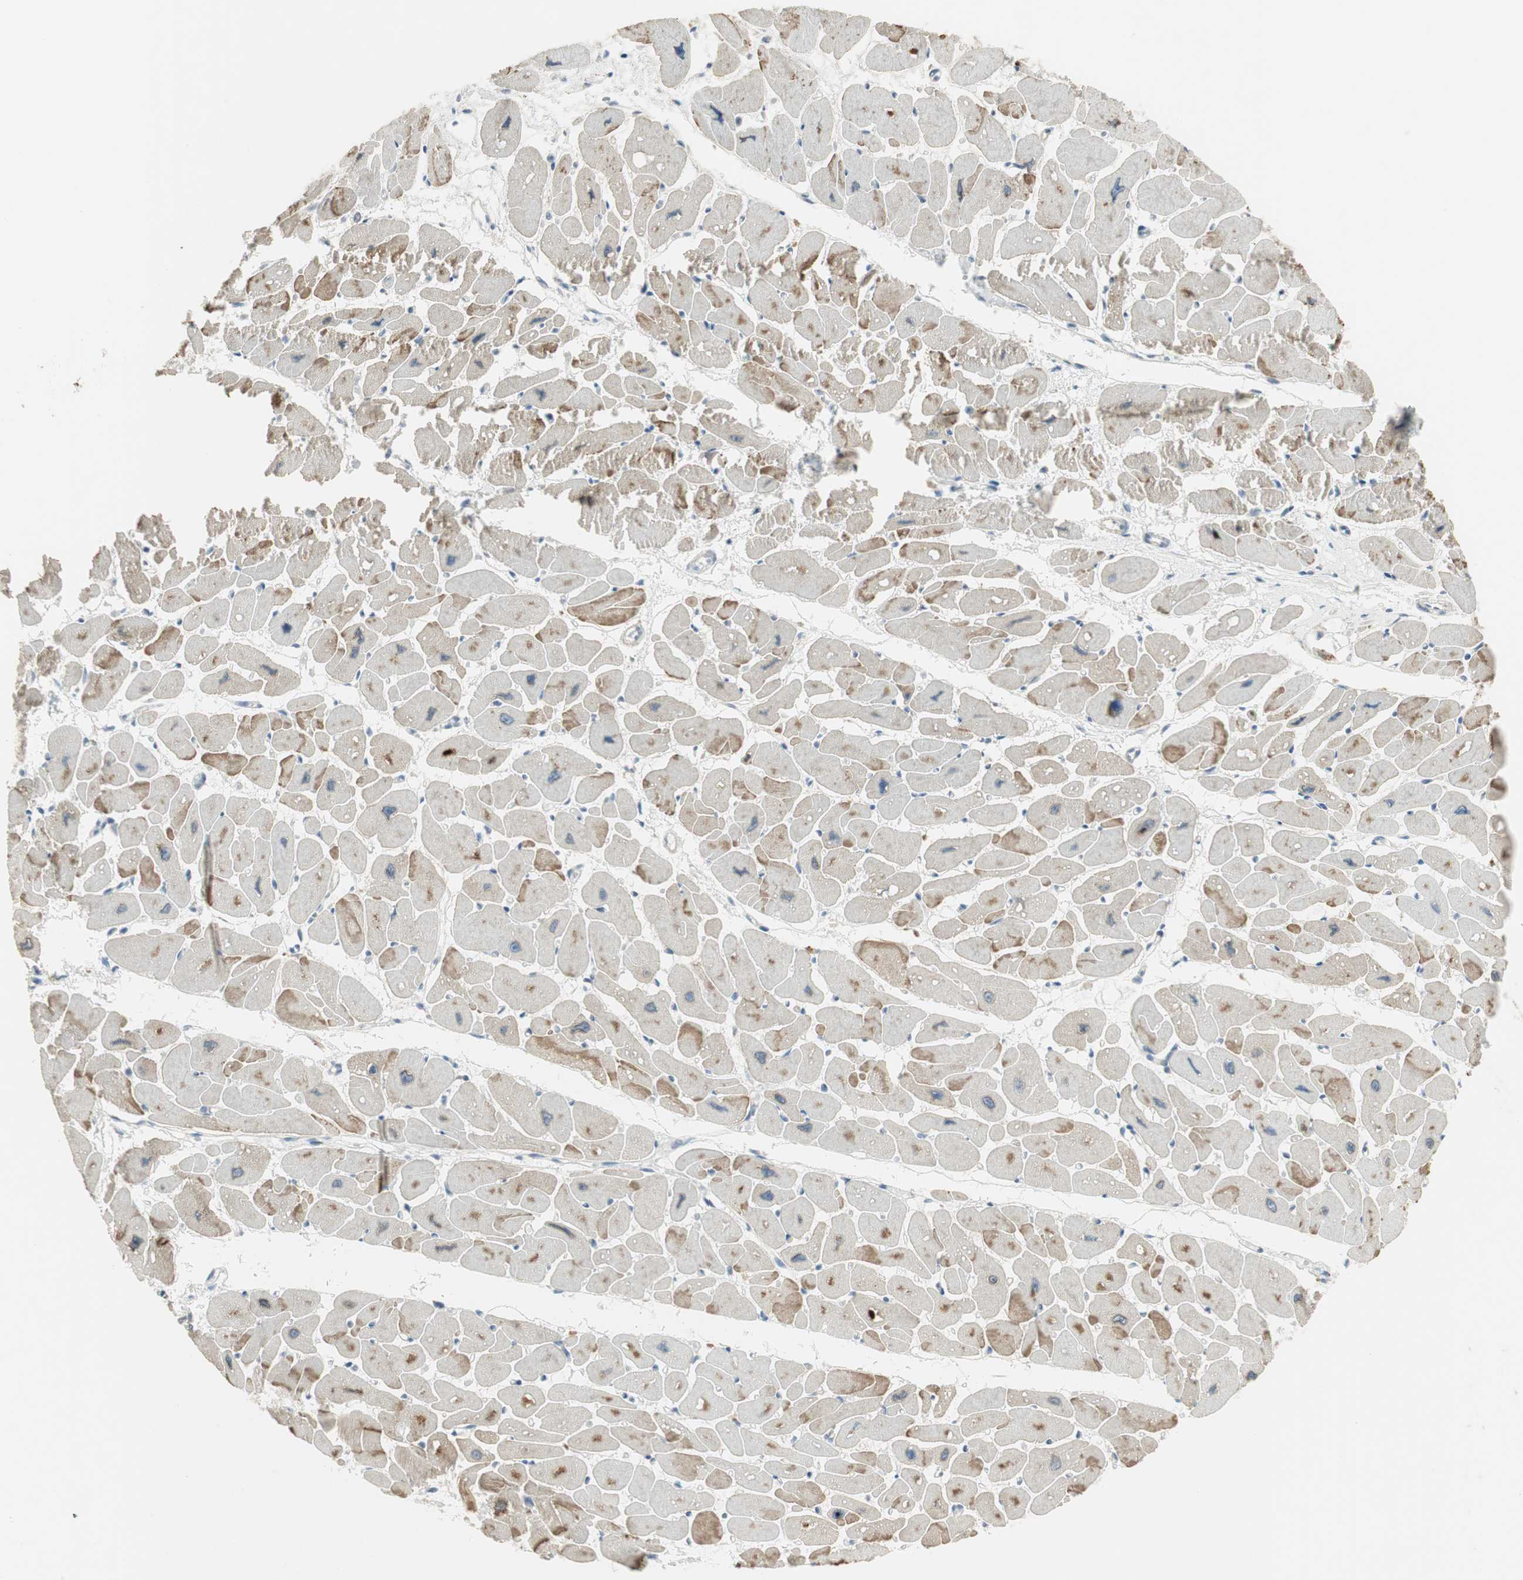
{"staining": {"intensity": "weak", "quantity": ">75%", "location": "cytoplasmic/membranous"}, "tissue": "heart muscle", "cell_type": "Cardiomyocytes", "image_type": "normal", "snomed": [{"axis": "morphology", "description": "Normal tissue, NOS"}, {"axis": "topography", "description": "Heart"}], "caption": "Normal heart muscle shows weak cytoplasmic/membranous positivity in about >75% of cardiomyocytes, visualized by immunohistochemistry.", "gene": "PCDHB15", "patient": {"sex": "female", "age": 54}}